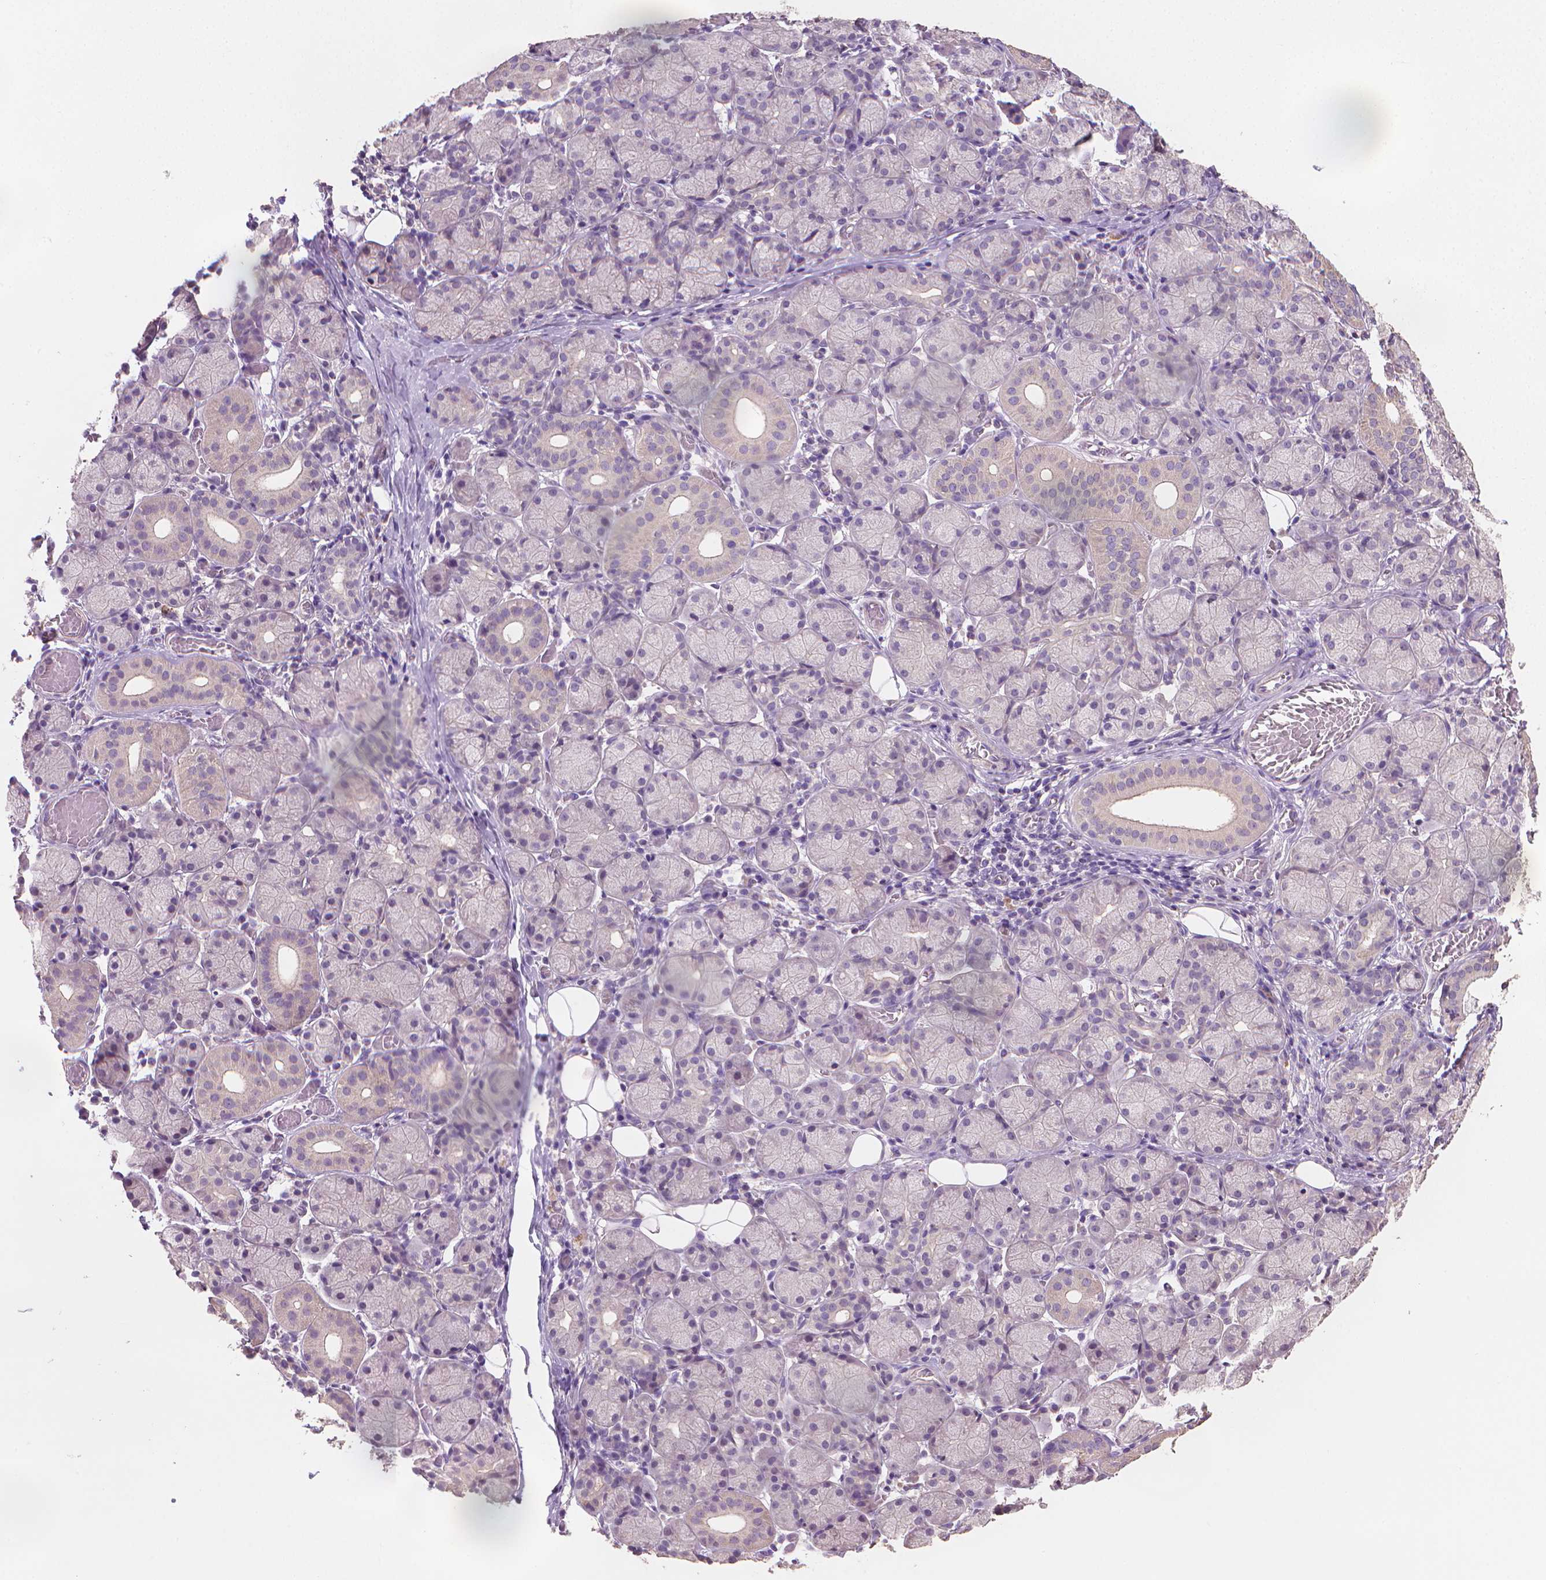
{"staining": {"intensity": "negative", "quantity": "none", "location": "none"}, "tissue": "salivary gland", "cell_type": "Glandular cells", "image_type": "normal", "snomed": [{"axis": "morphology", "description": "Normal tissue, NOS"}, {"axis": "topography", "description": "Salivary gland"}, {"axis": "topography", "description": "Peripheral nerve tissue"}], "caption": "A high-resolution photomicrograph shows immunohistochemistry staining of normal salivary gland, which shows no significant expression in glandular cells.", "gene": "CATIP", "patient": {"sex": "female", "age": 24}}